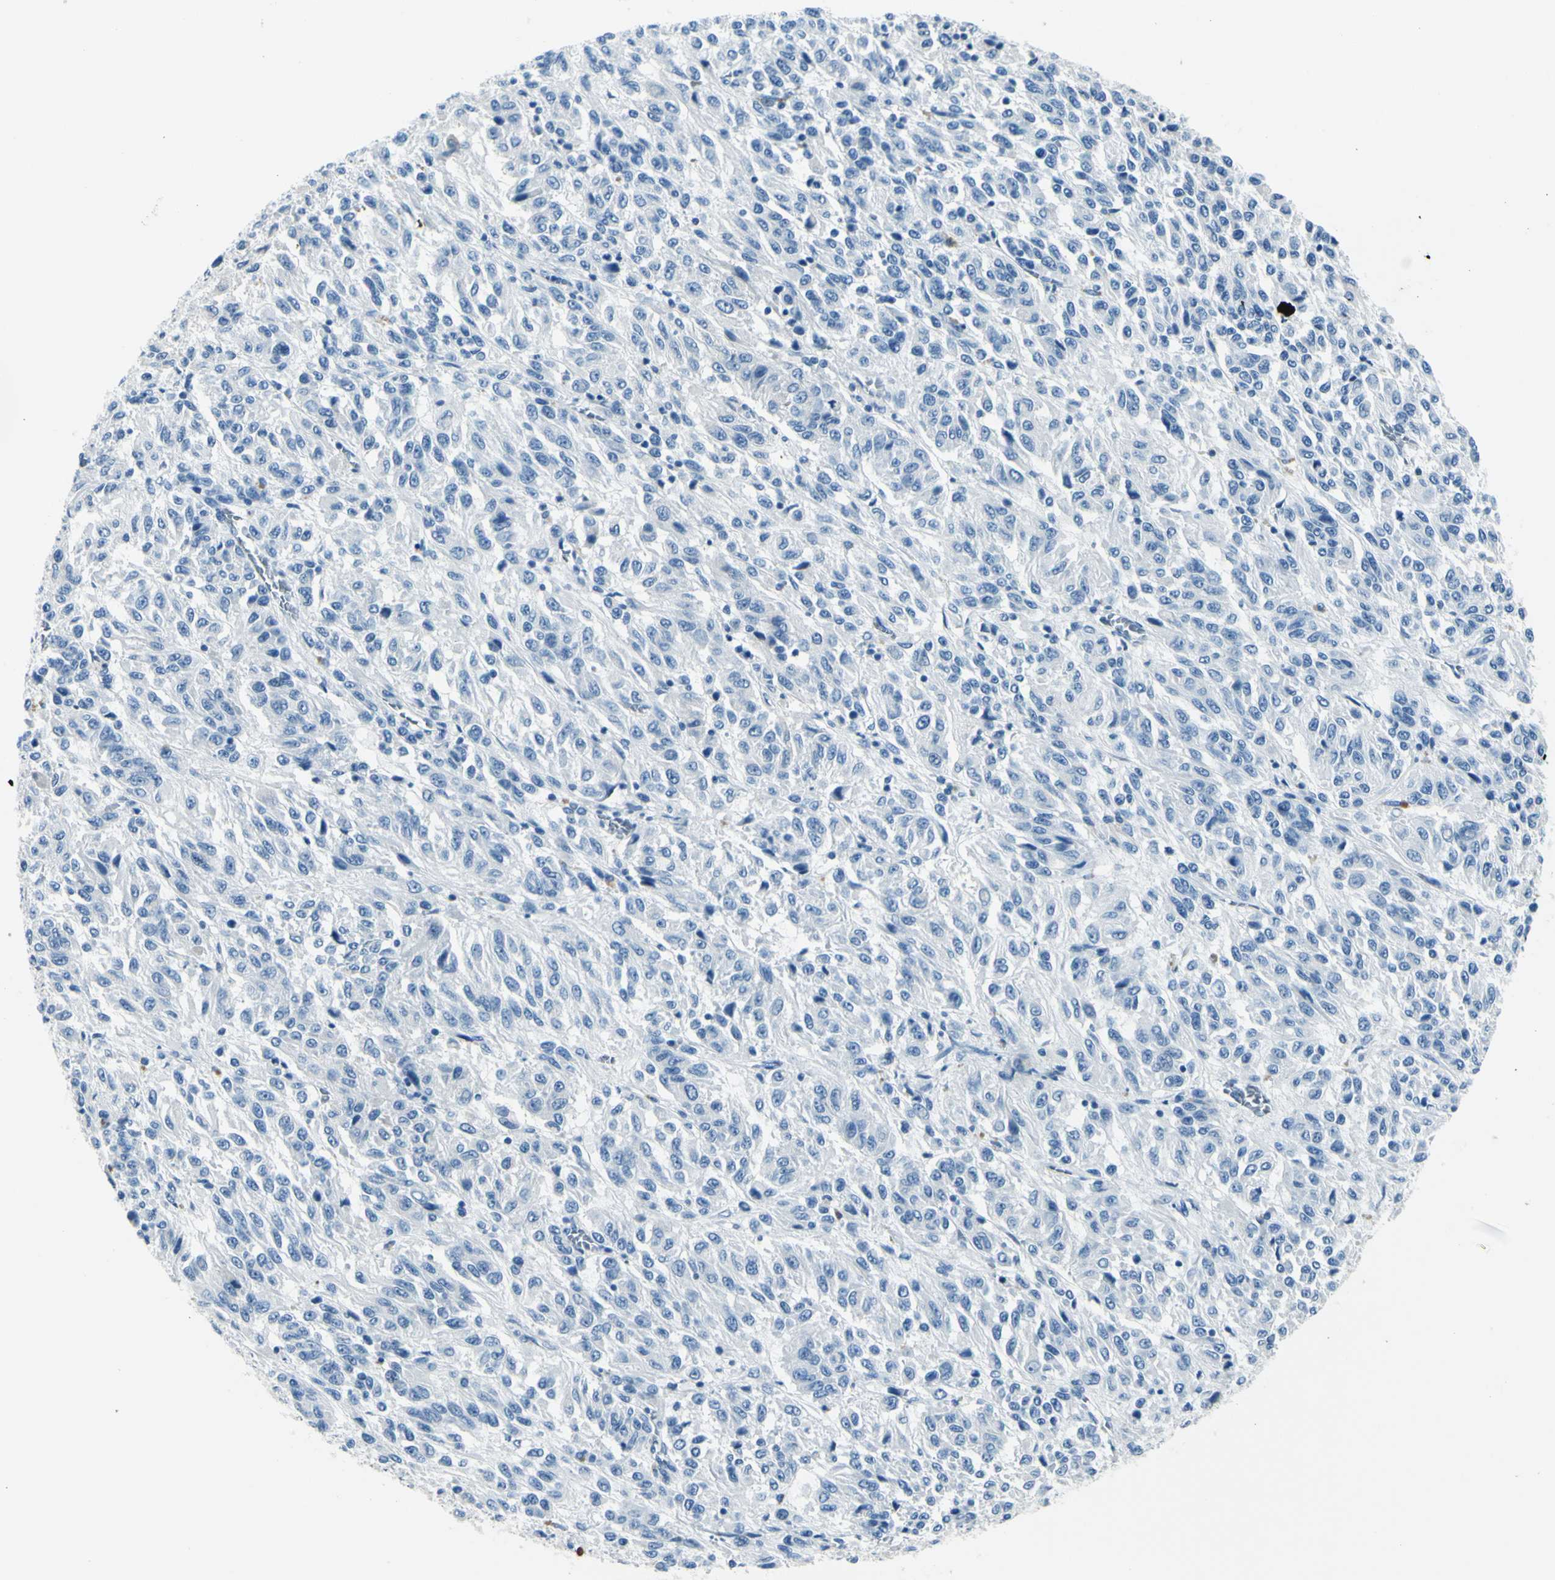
{"staining": {"intensity": "negative", "quantity": "none", "location": "none"}, "tissue": "melanoma", "cell_type": "Tumor cells", "image_type": "cancer", "snomed": [{"axis": "morphology", "description": "Malignant melanoma, Metastatic site"}, {"axis": "topography", "description": "Lung"}], "caption": "A photomicrograph of human malignant melanoma (metastatic site) is negative for staining in tumor cells.", "gene": "CDH15", "patient": {"sex": "male", "age": 64}}